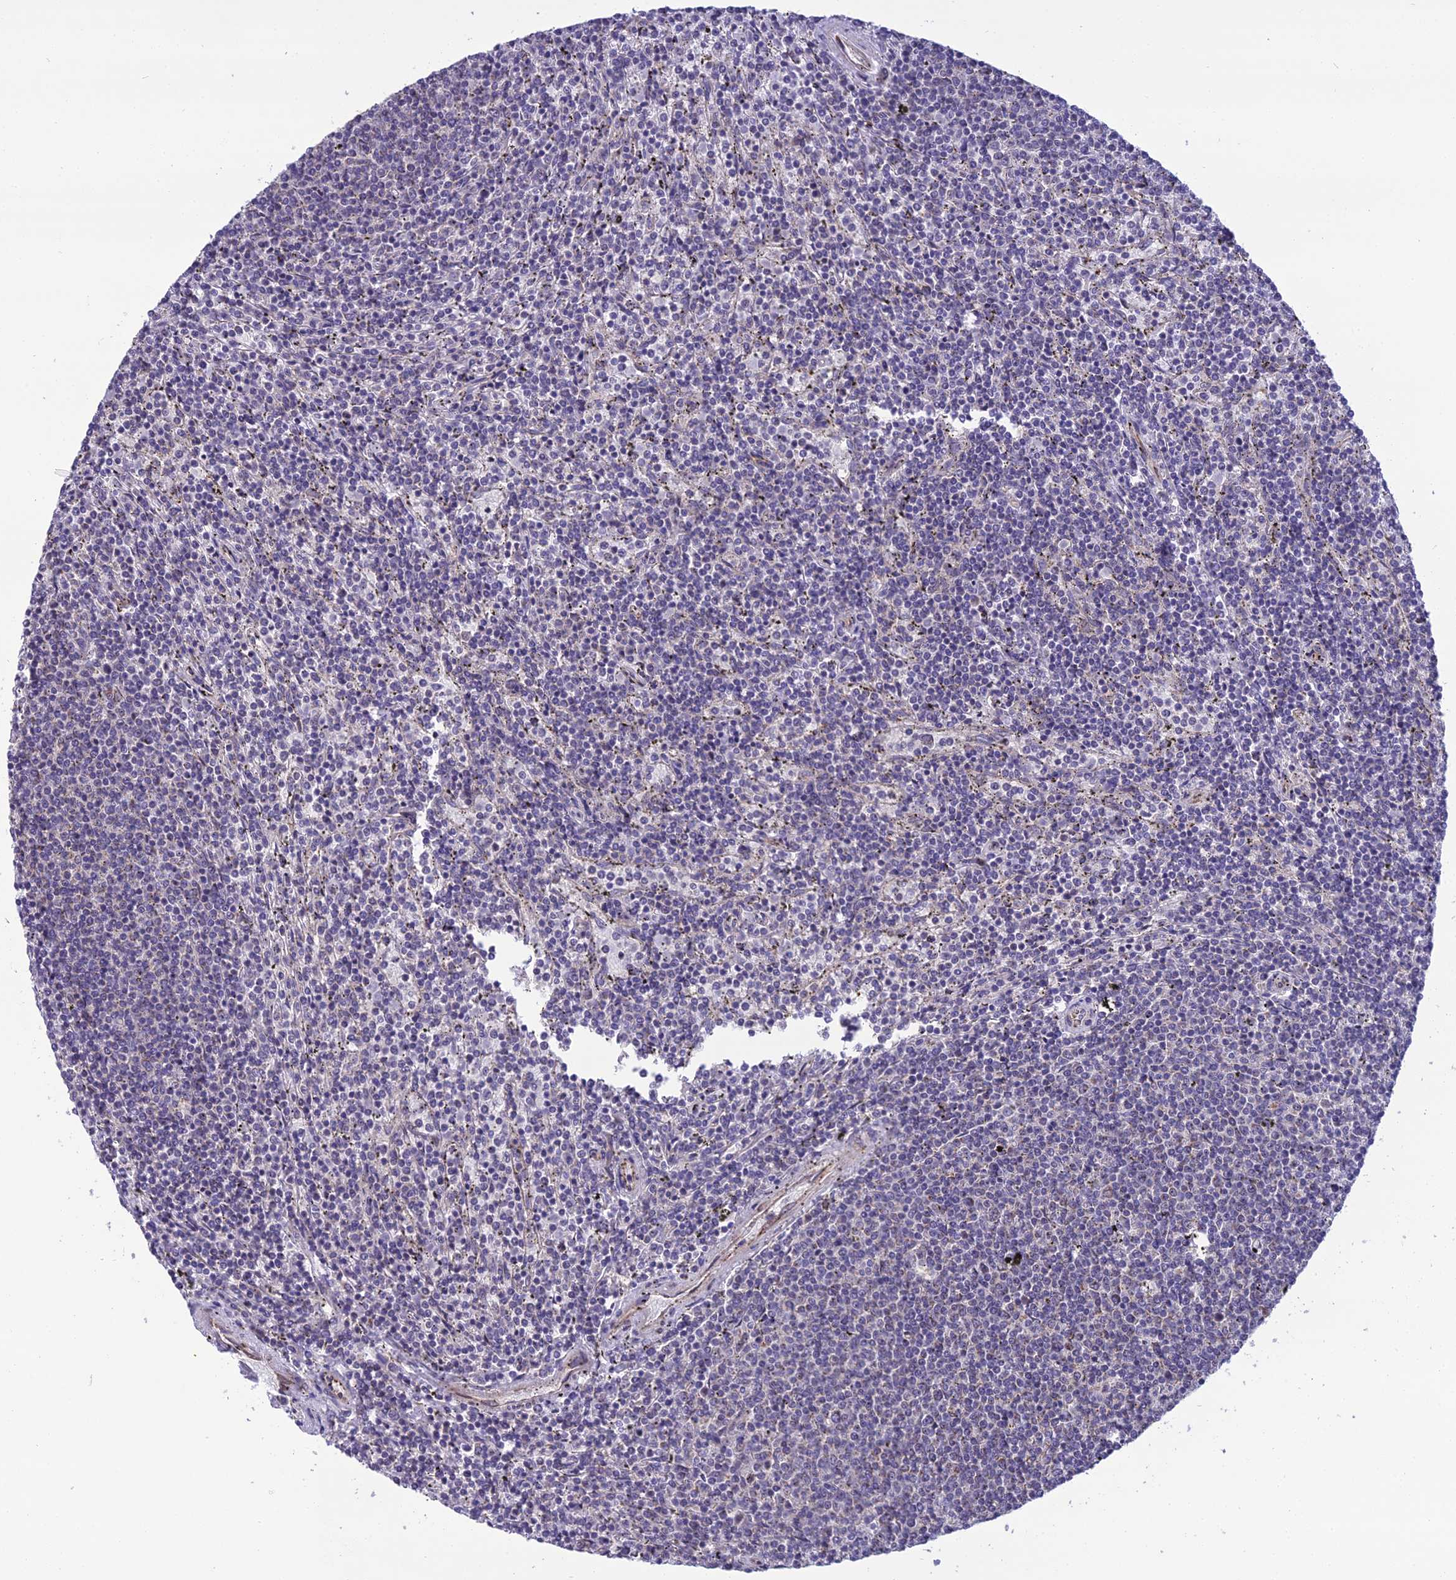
{"staining": {"intensity": "negative", "quantity": "none", "location": "none"}, "tissue": "lymphoma", "cell_type": "Tumor cells", "image_type": "cancer", "snomed": [{"axis": "morphology", "description": "Malignant lymphoma, non-Hodgkin's type, Low grade"}, {"axis": "topography", "description": "Spleen"}], "caption": "Immunohistochemical staining of lymphoma demonstrates no significant staining in tumor cells. The staining is performed using DAB brown chromogen with nuclei counter-stained in using hematoxylin.", "gene": "NODAL", "patient": {"sex": "female", "age": 50}}